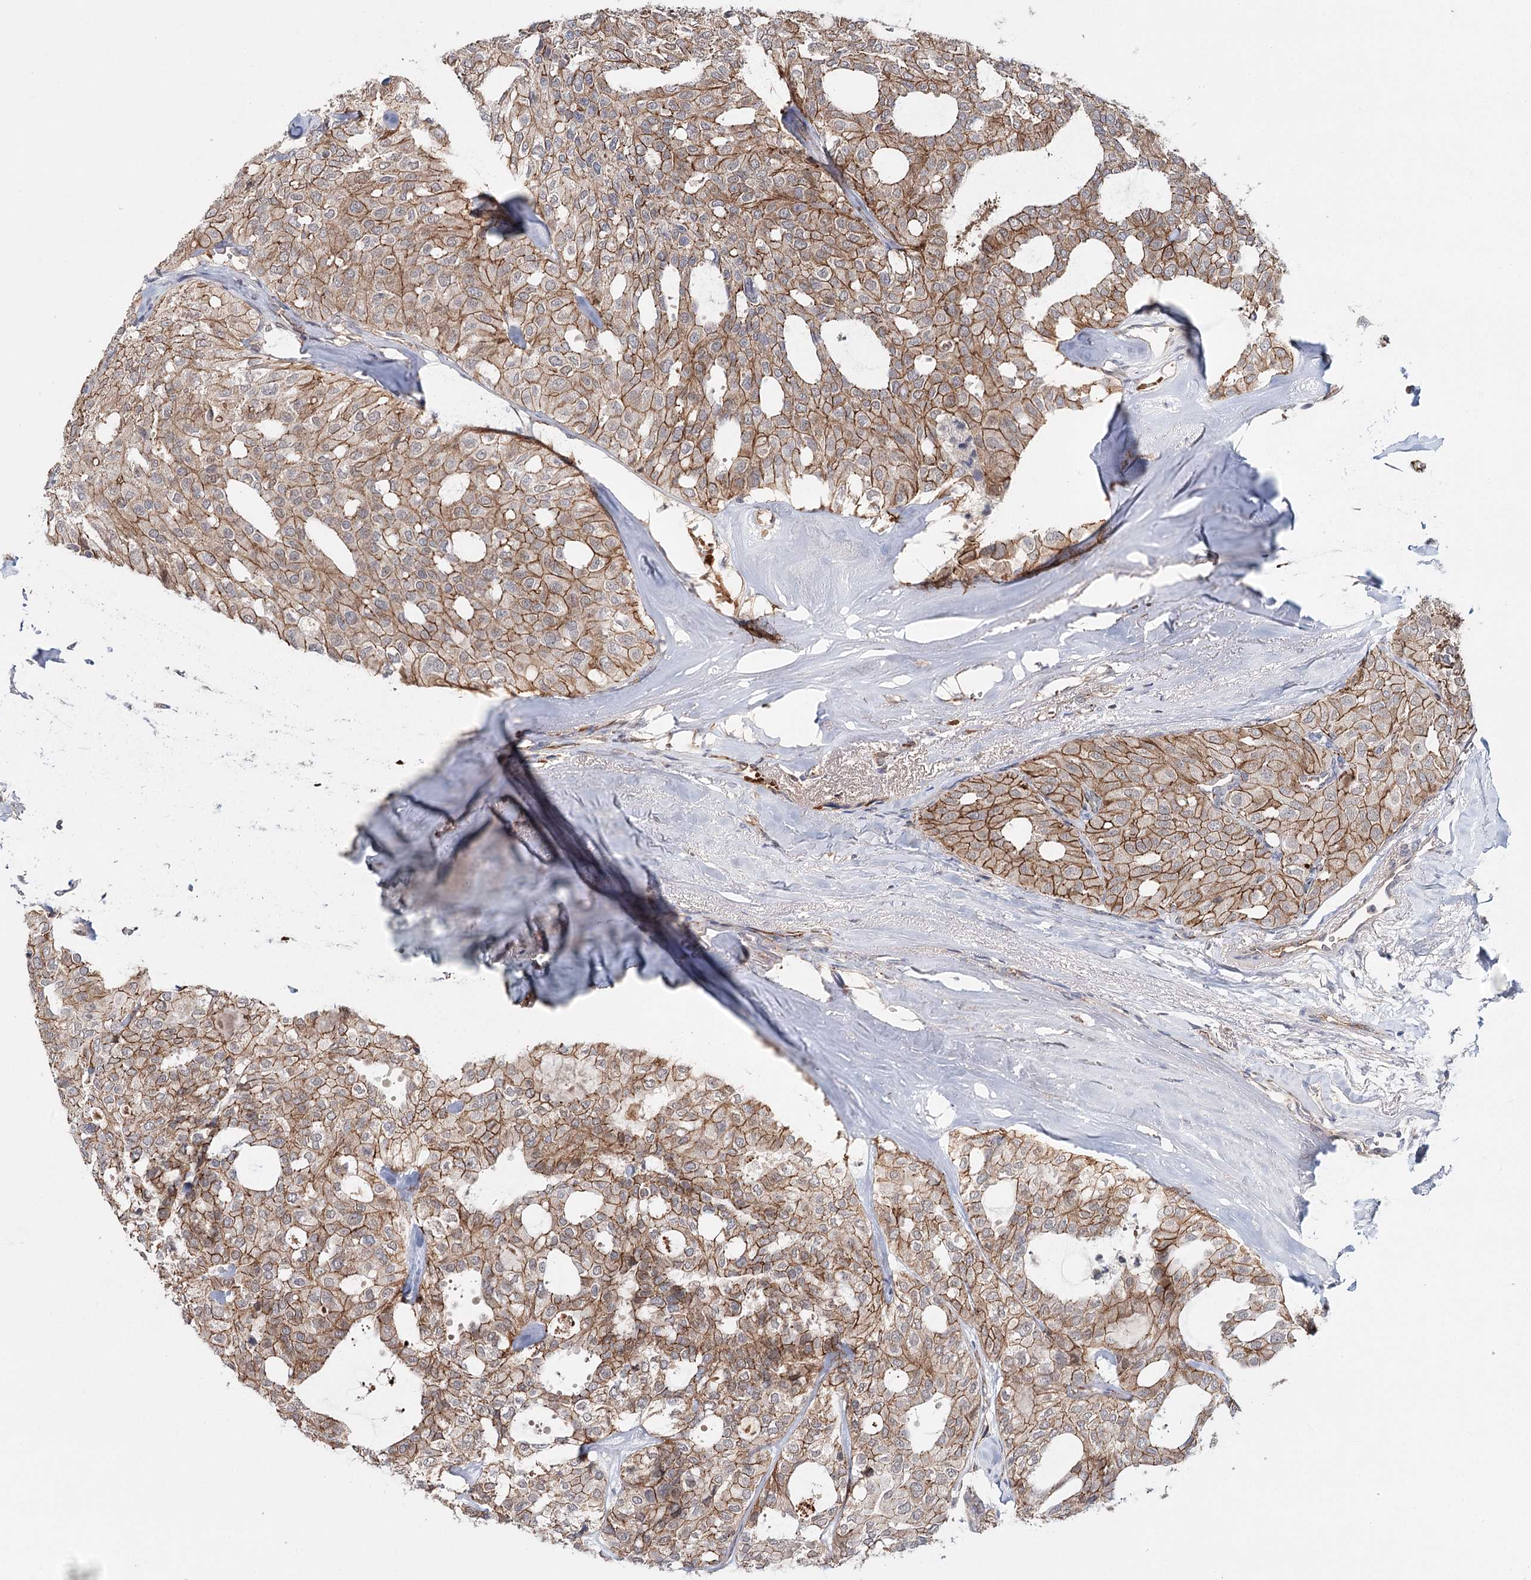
{"staining": {"intensity": "moderate", "quantity": ">75%", "location": "cytoplasmic/membranous"}, "tissue": "thyroid cancer", "cell_type": "Tumor cells", "image_type": "cancer", "snomed": [{"axis": "morphology", "description": "Follicular adenoma carcinoma, NOS"}, {"axis": "topography", "description": "Thyroid gland"}], "caption": "Immunohistochemical staining of human thyroid cancer shows medium levels of moderate cytoplasmic/membranous protein expression in about >75% of tumor cells. The staining was performed using DAB (3,3'-diaminobenzidine) to visualize the protein expression in brown, while the nuclei were stained in blue with hematoxylin (Magnification: 20x).", "gene": "PKP4", "patient": {"sex": "male", "age": 75}}